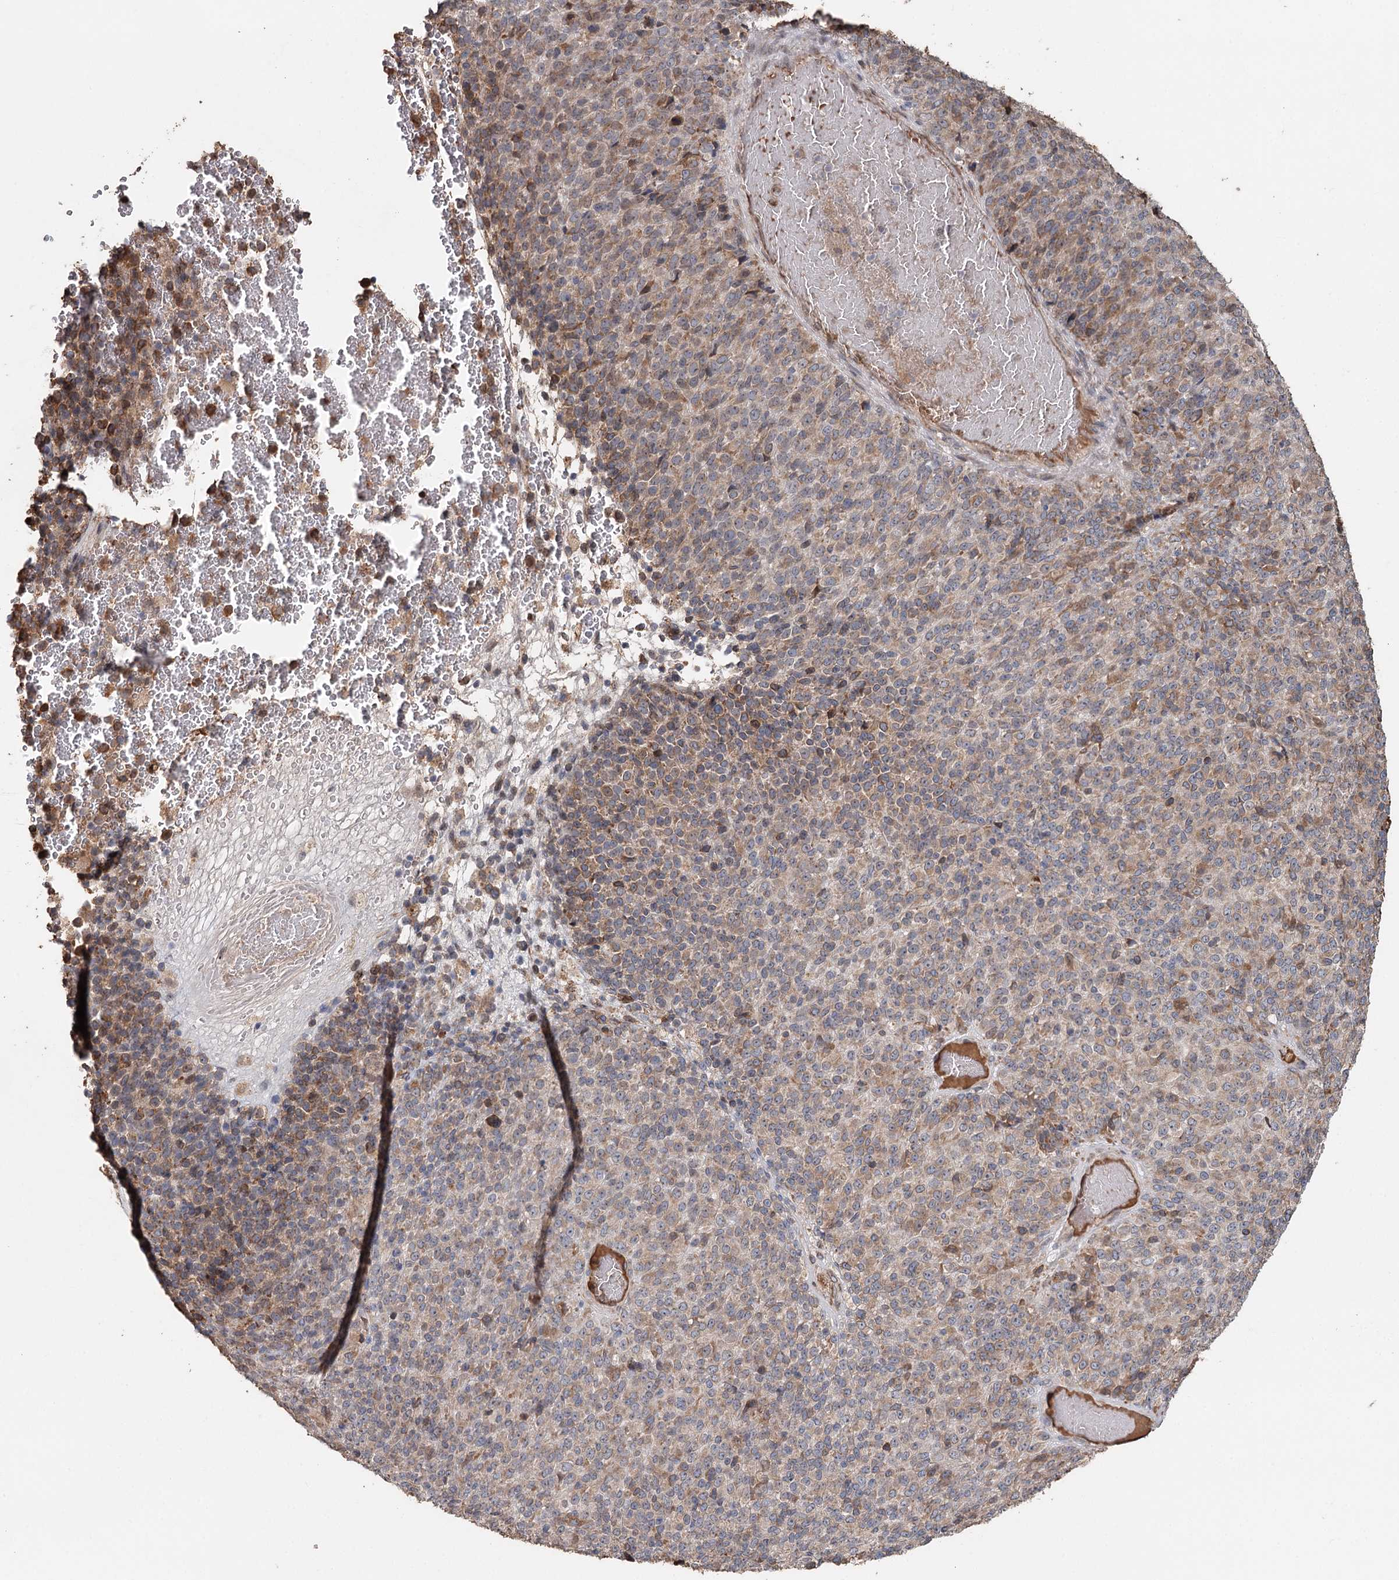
{"staining": {"intensity": "moderate", "quantity": "25%-75%", "location": "cytoplasmic/membranous"}, "tissue": "melanoma", "cell_type": "Tumor cells", "image_type": "cancer", "snomed": [{"axis": "morphology", "description": "Malignant melanoma, Metastatic site"}, {"axis": "topography", "description": "Brain"}], "caption": "Malignant melanoma (metastatic site) stained for a protein (brown) reveals moderate cytoplasmic/membranous positive positivity in about 25%-75% of tumor cells.", "gene": "SYVN1", "patient": {"sex": "female", "age": 56}}